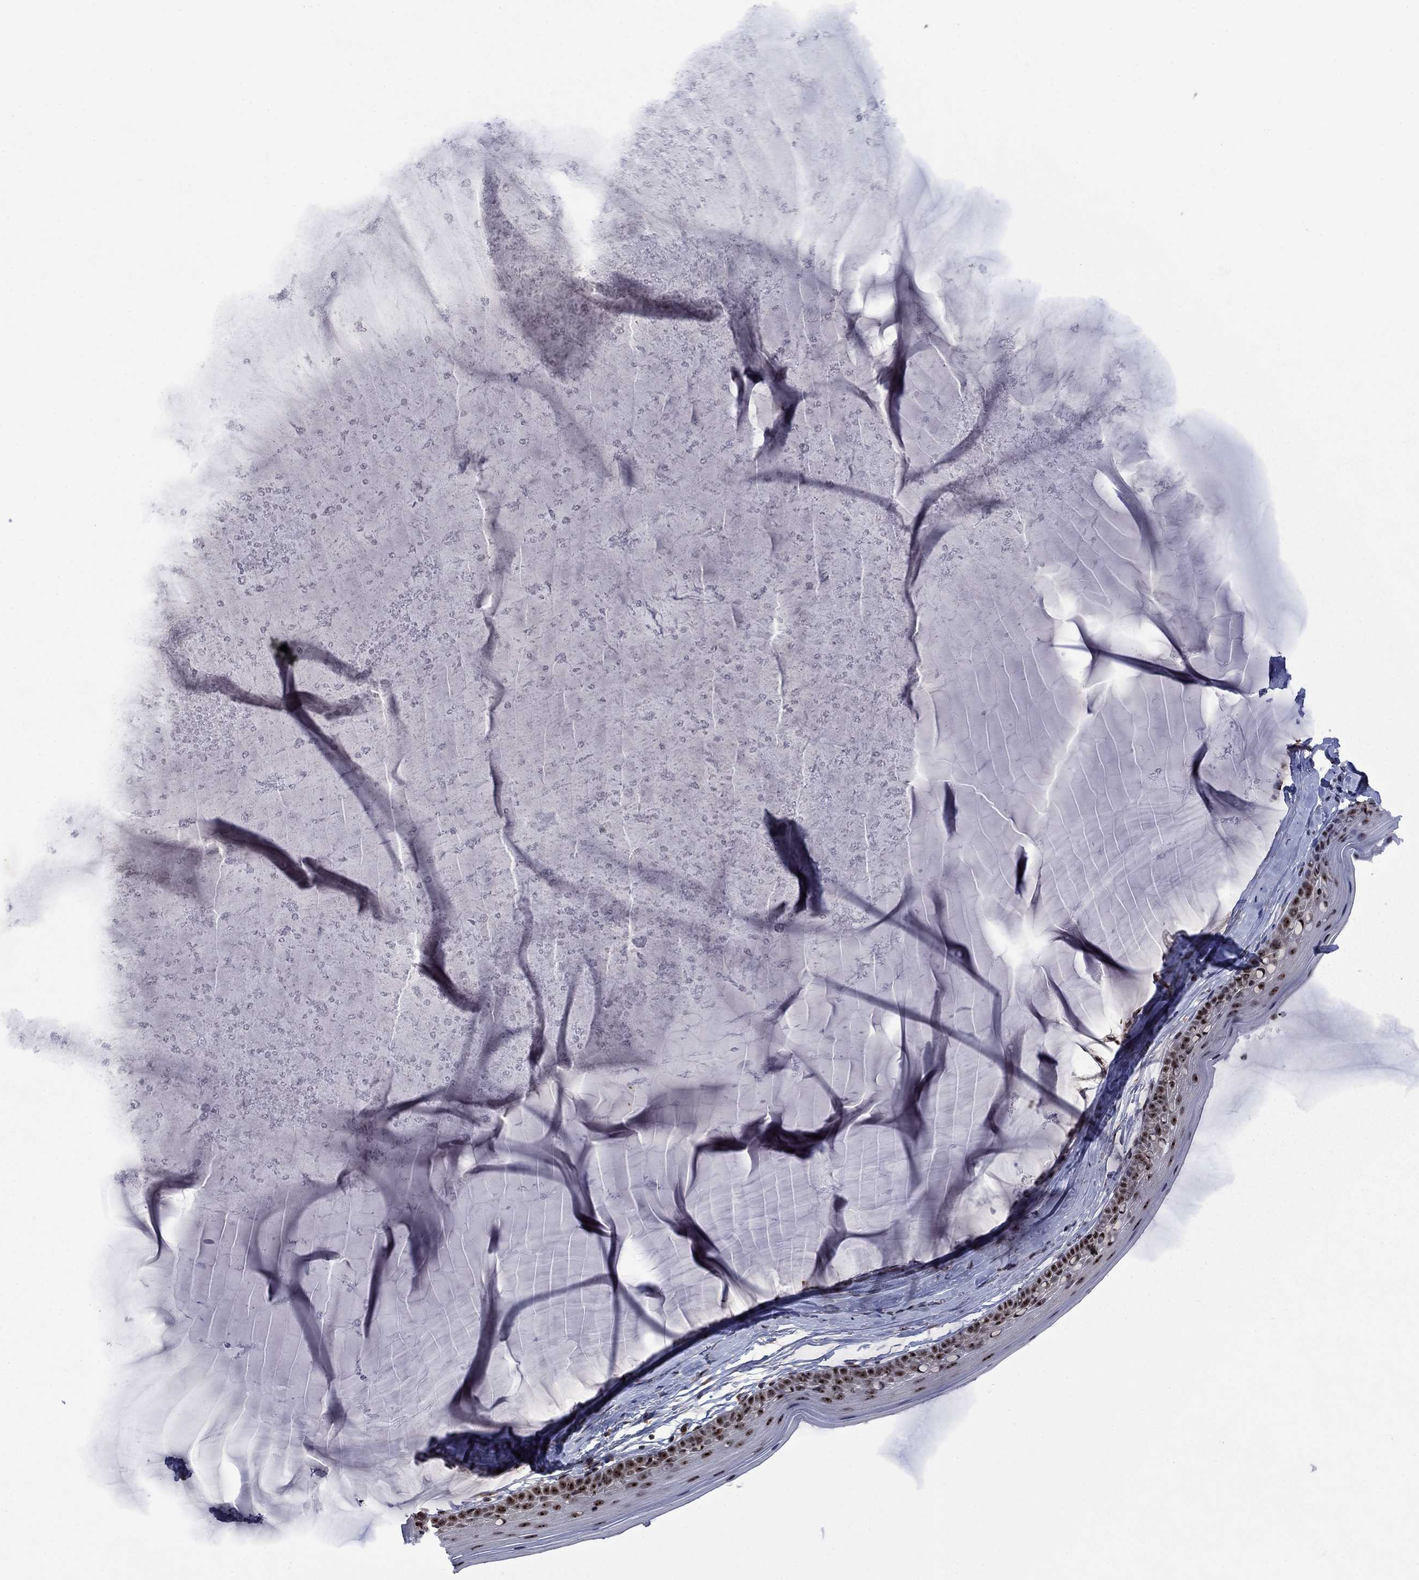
{"staining": {"intensity": "moderate", "quantity": "<25%", "location": "nuclear"}, "tissue": "cervix", "cell_type": "Glandular cells", "image_type": "normal", "snomed": [{"axis": "morphology", "description": "Normal tissue, NOS"}, {"axis": "topography", "description": "Cervix"}], "caption": "Normal cervix shows moderate nuclear positivity in about <25% of glandular cells, visualized by immunohistochemistry.", "gene": "FBLL1", "patient": {"sex": "female", "age": 40}}